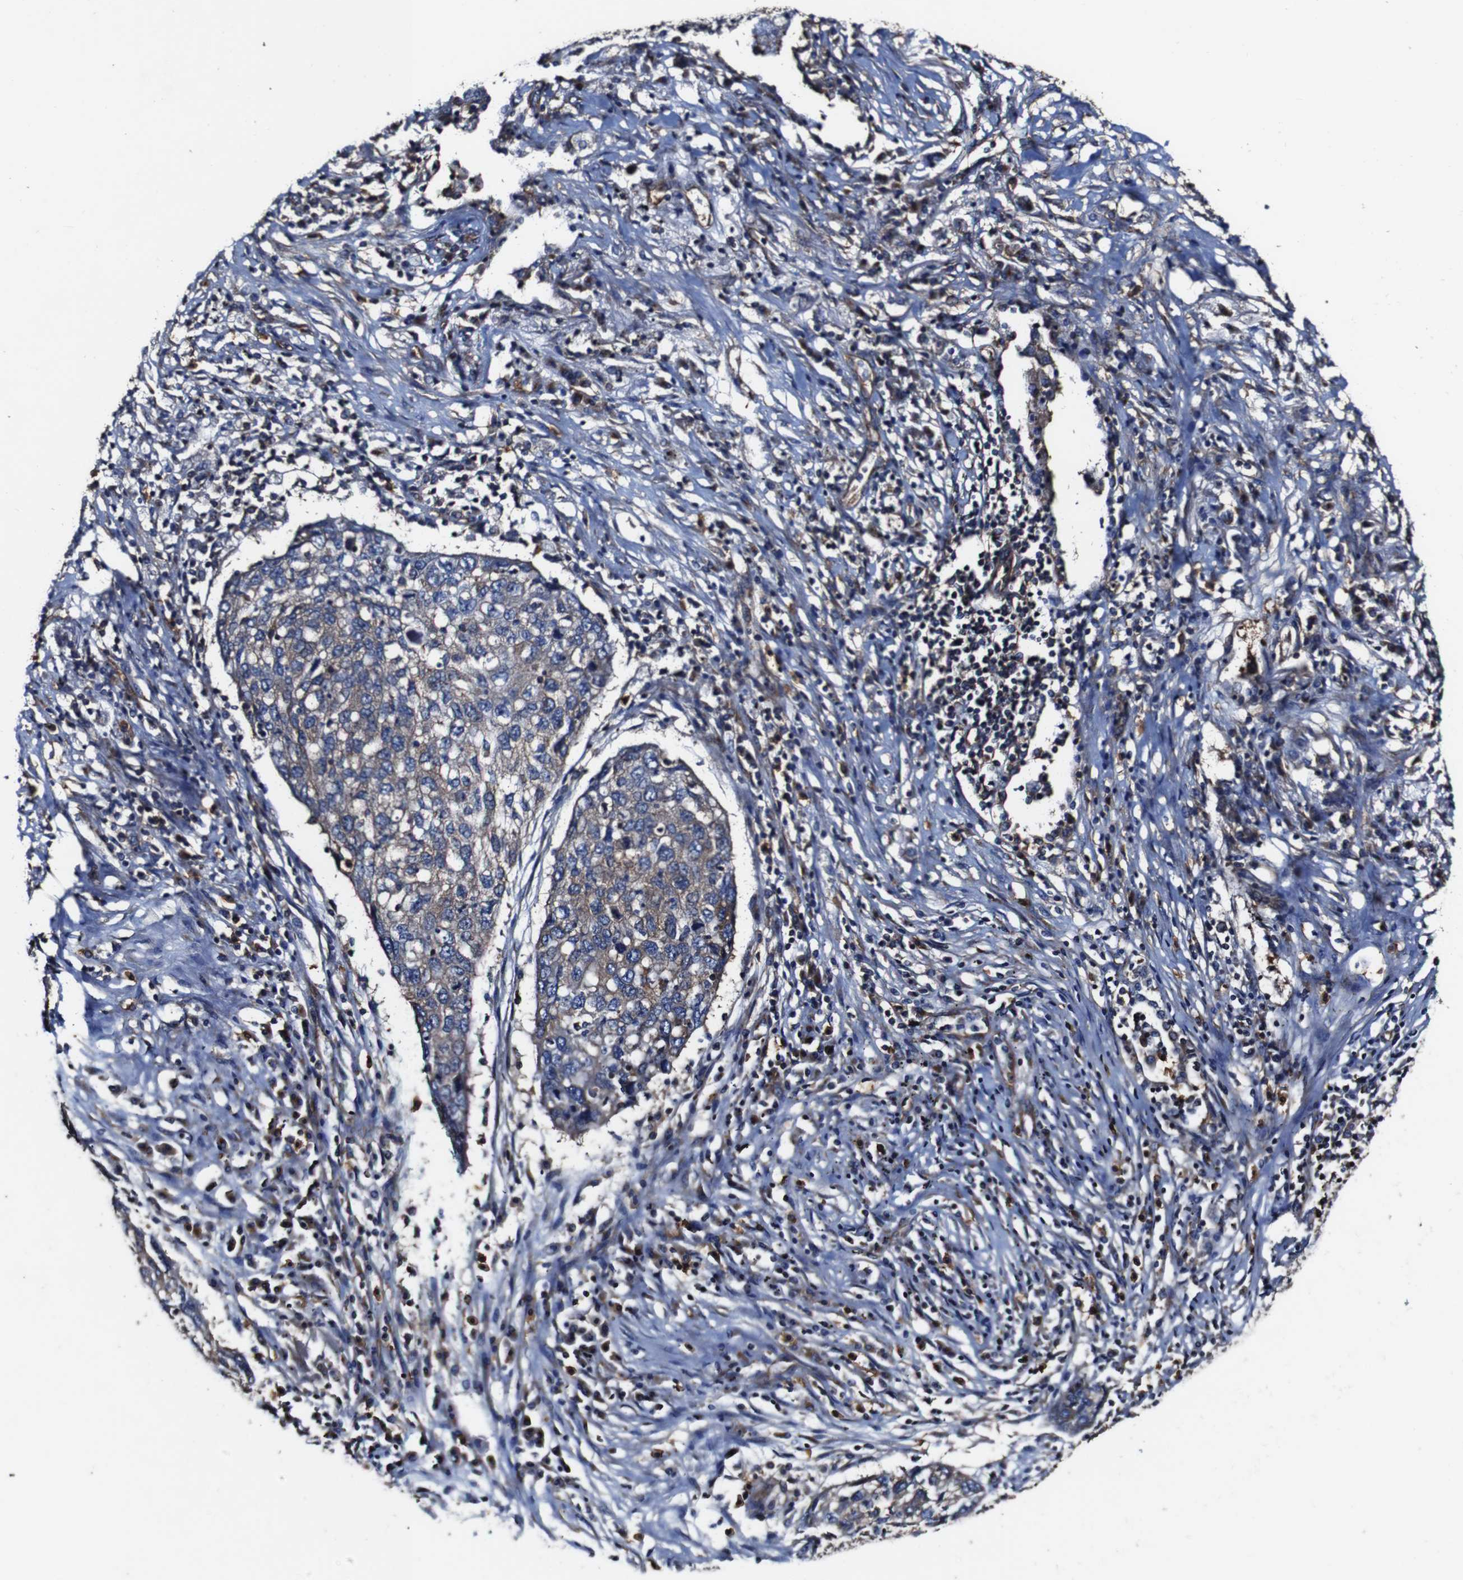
{"staining": {"intensity": "moderate", "quantity": "25%-75%", "location": "cytoplasmic/membranous"}, "tissue": "lung cancer", "cell_type": "Tumor cells", "image_type": "cancer", "snomed": [{"axis": "morphology", "description": "Squamous cell carcinoma, NOS"}, {"axis": "topography", "description": "Lung"}], "caption": "Tumor cells display moderate cytoplasmic/membranous expression in about 25%-75% of cells in squamous cell carcinoma (lung).", "gene": "CSF1R", "patient": {"sex": "female", "age": 63}}